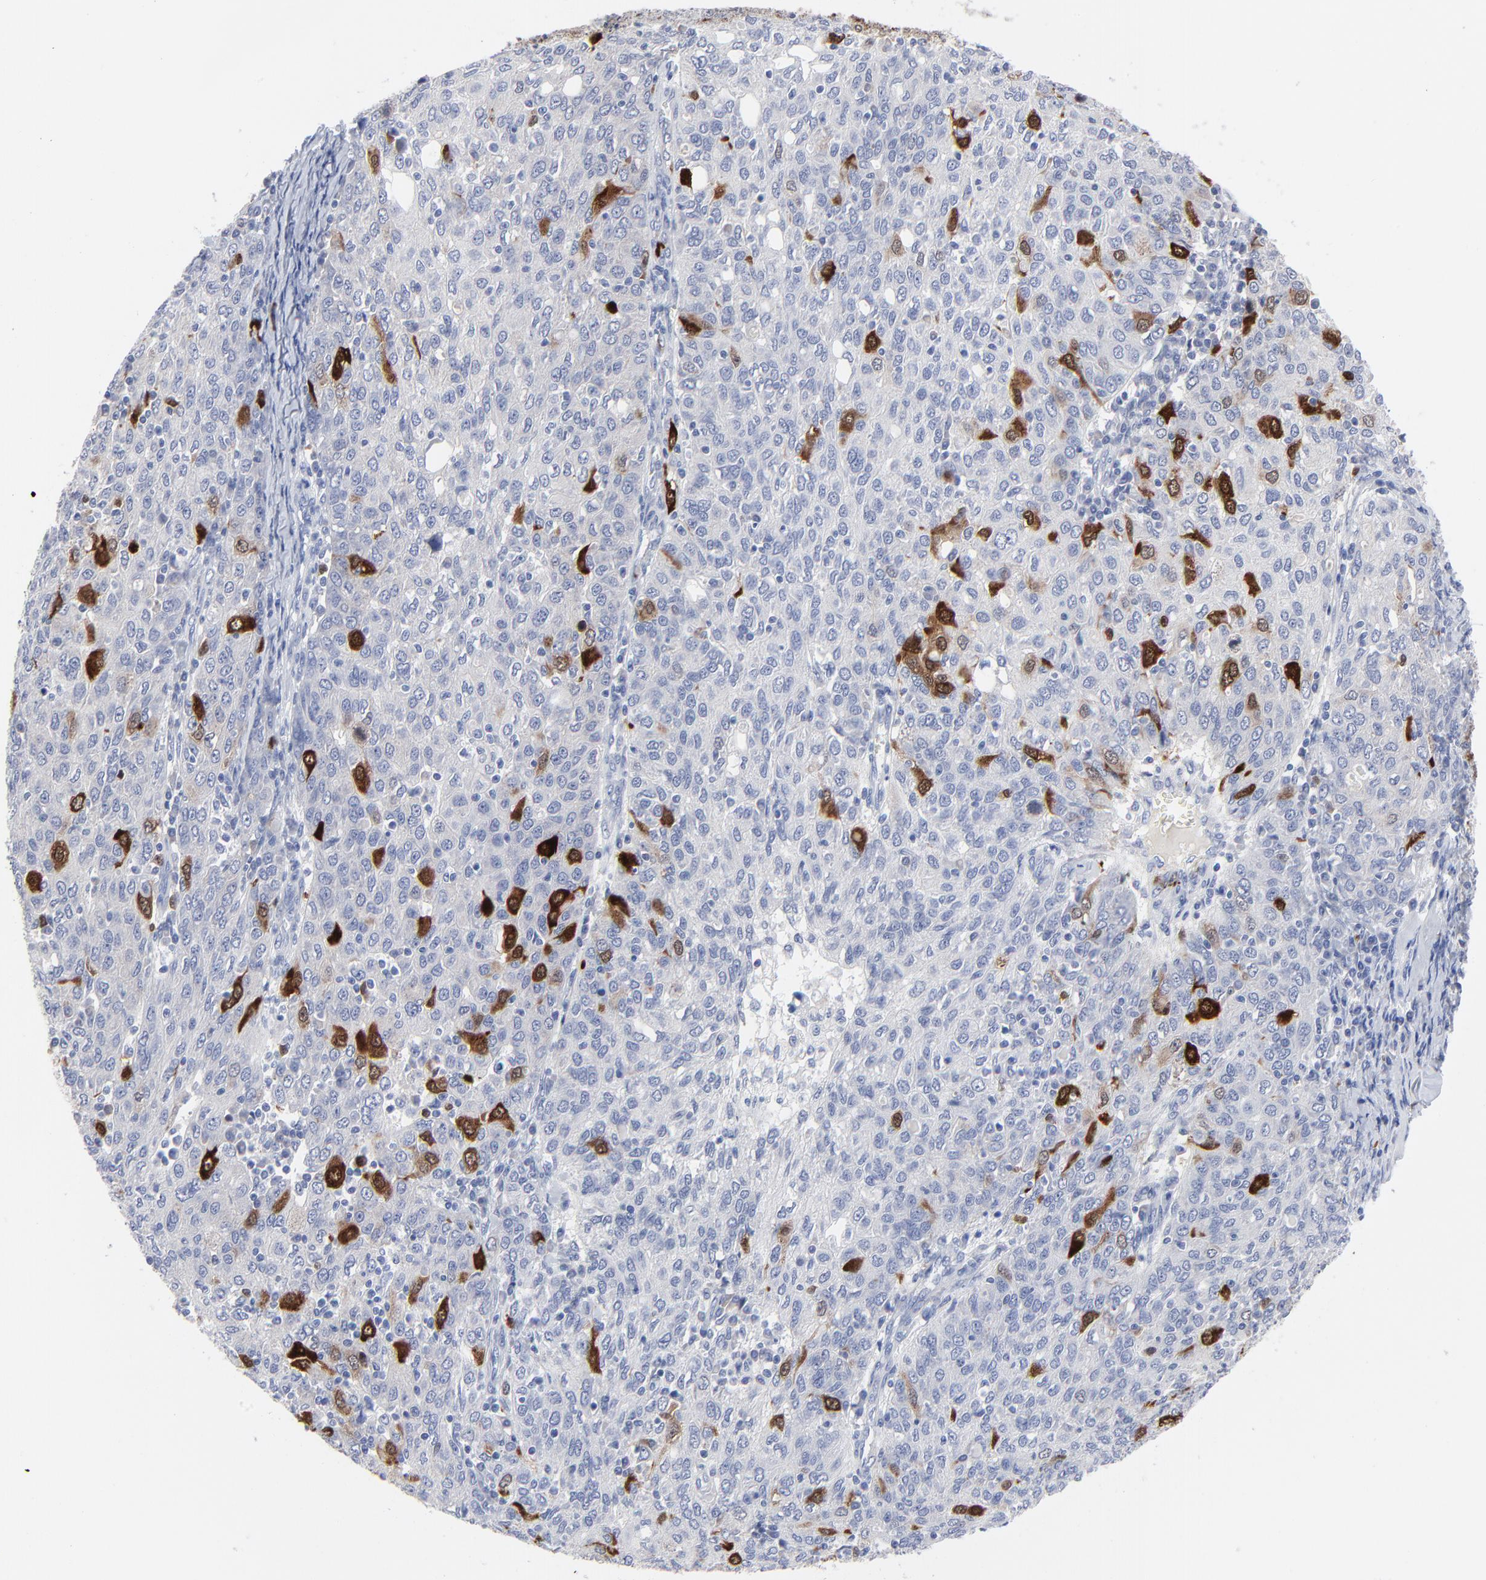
{"staining": {"intensity": "strong", "quantity": "<25%", "location": "cytoplasmic/membranous,nuclear"}, "tissue": "ovarian cancer", "cell_type": "Tumor cells", "image_type": "cancer", "snomed": [{"axis": "morphology", "description": "Carcinoma, endometroid"}, {"axis": "topography", "description": "Ovary"}], "caption": "Endometroid carcinoma (ovarian) stained with a brown dye reveals strong cytoplasmic/membranous and nuclear positive staining in approximately <25% of tumor cells.", "gene": "CDK1", "patient": {"sex": "female", "age": 50}}